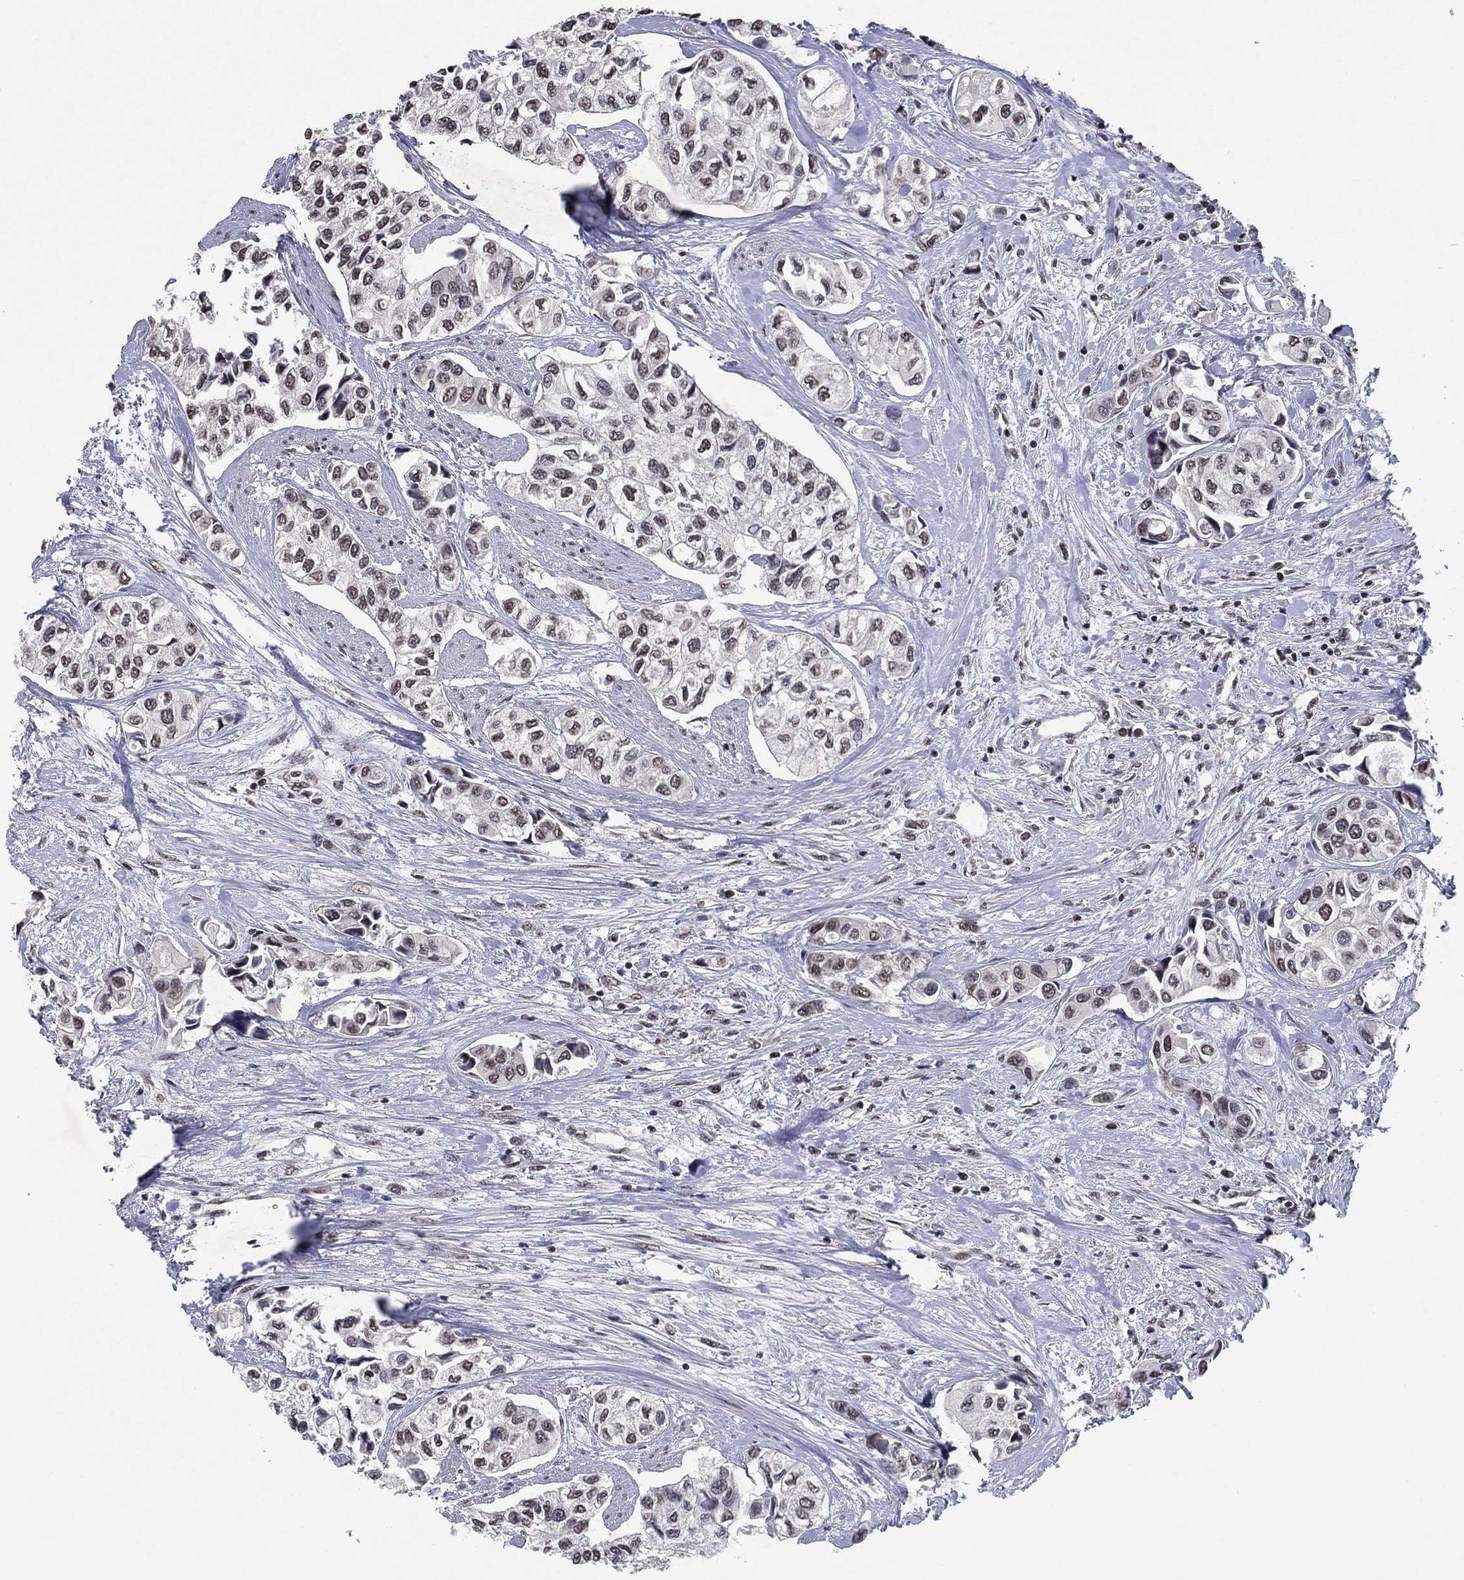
{"staining": {"intensity": "weak", "quantity": "<25%", "location": "nuclear"}, "tissue": "urothelial cancer", "cell_type": "Tumor cells", "image_type": "cancer", "snomed": [{"axis": "morphology", "description": "Urothelial carcinoma, High grade"}, {"axis": "topography", "description": "Urinary bladder"}], "caption": "IHC micrograph of high-grade urothelial carcinoma stained for a protein (brown), which displays no staining in tumor cells.", "gene": "ZBTB42", "patient": {"sex": "male", "age": 73}}